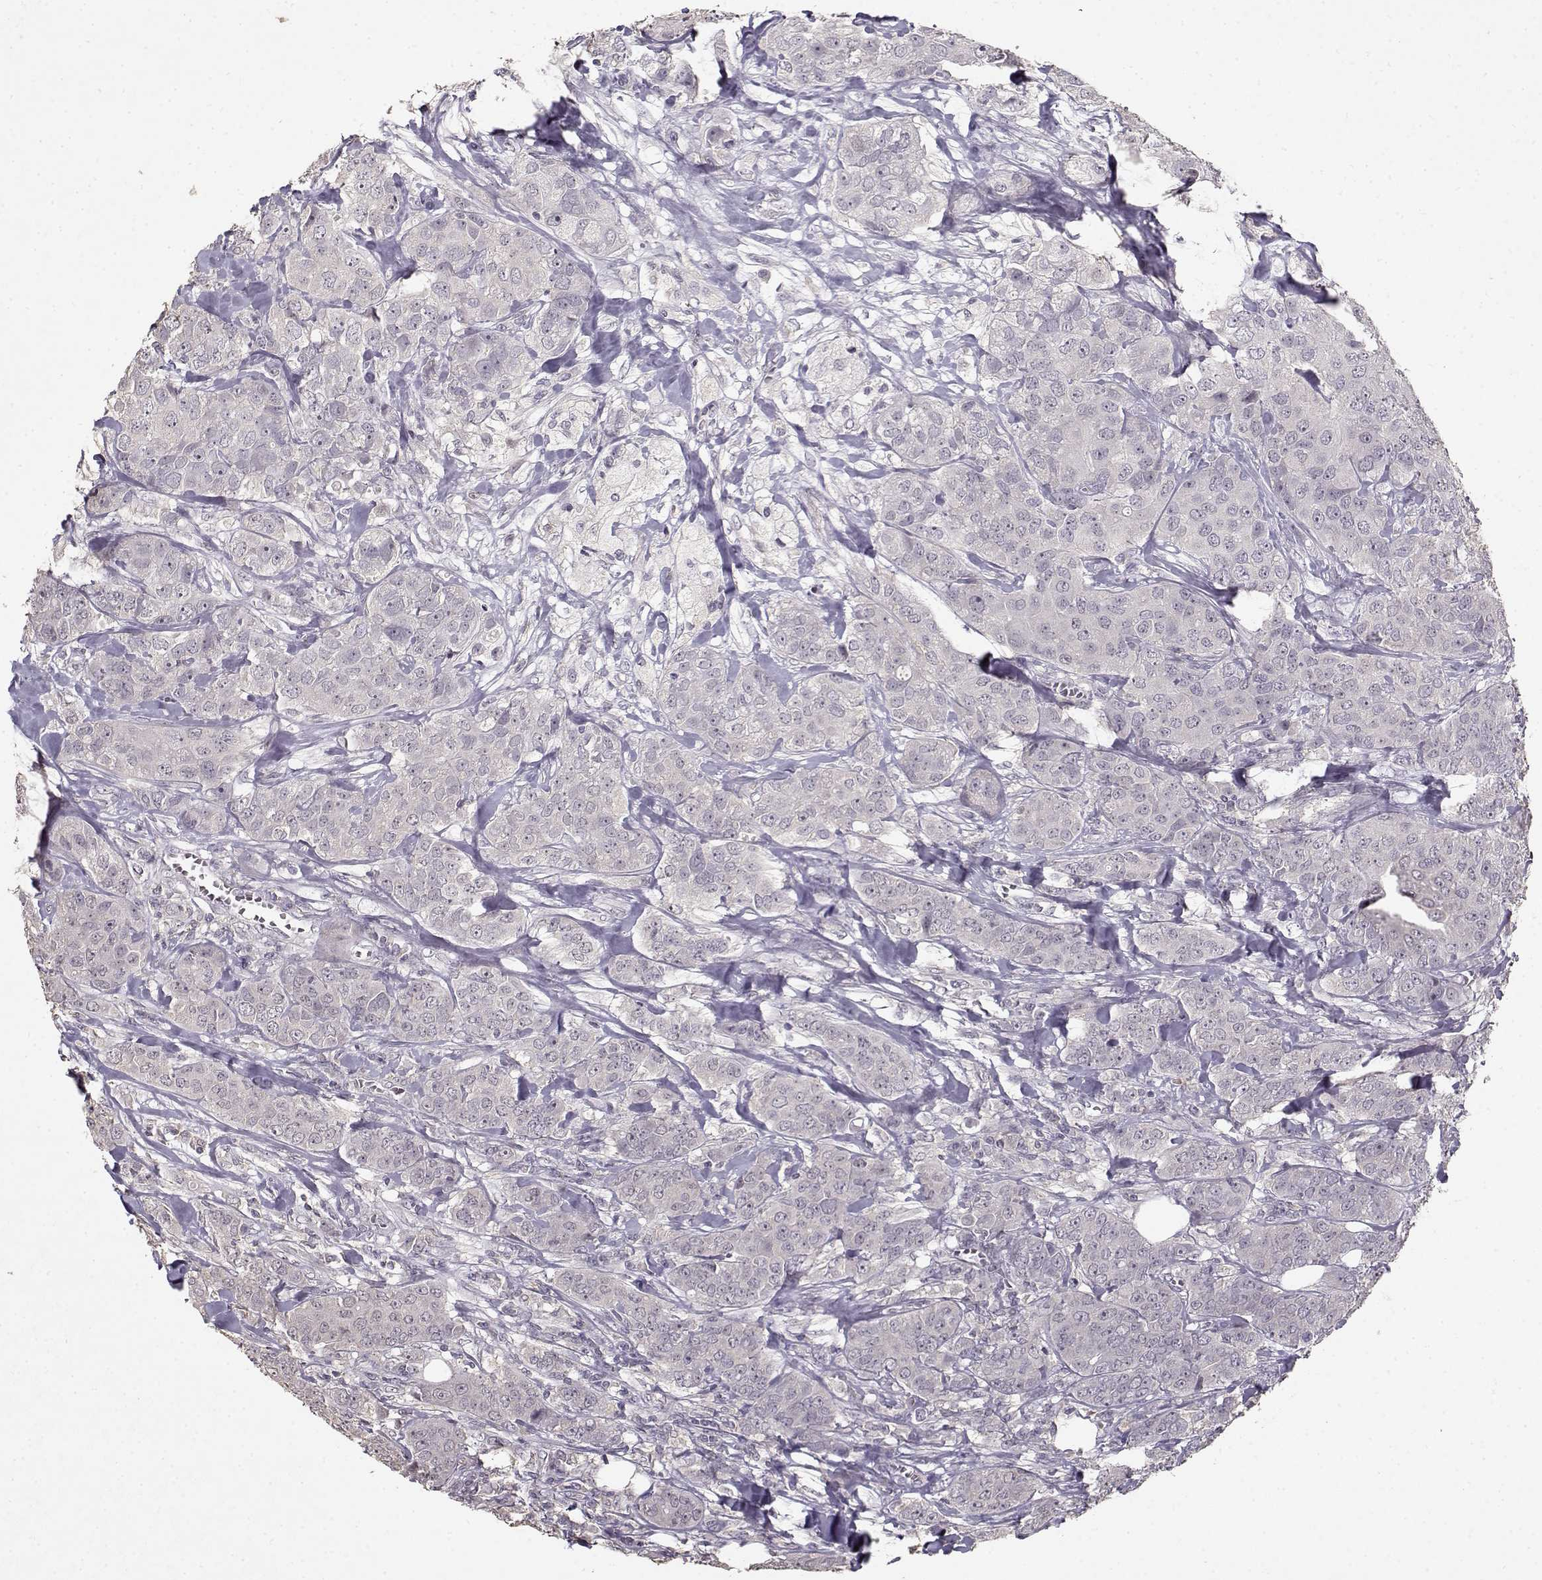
{"staining": {"intensity": "negative", "quantity": "none", "location": "none"}, "tissue": "breast cancer", "cell_type": "Tumor cells", "image_type": "cancer", "snomed": [{"axis": "morphology", "description": "Duct carcinoma"}, {"axis": "topography", "description": "Breast"}], "caption": "DAB immunohistochemical staining of invasive ductal carcinoma (breast) demonstrates no significant positivity in tumor cells.", "gene": "UROC1", "patient": {"sex": "female", "age": 43}}